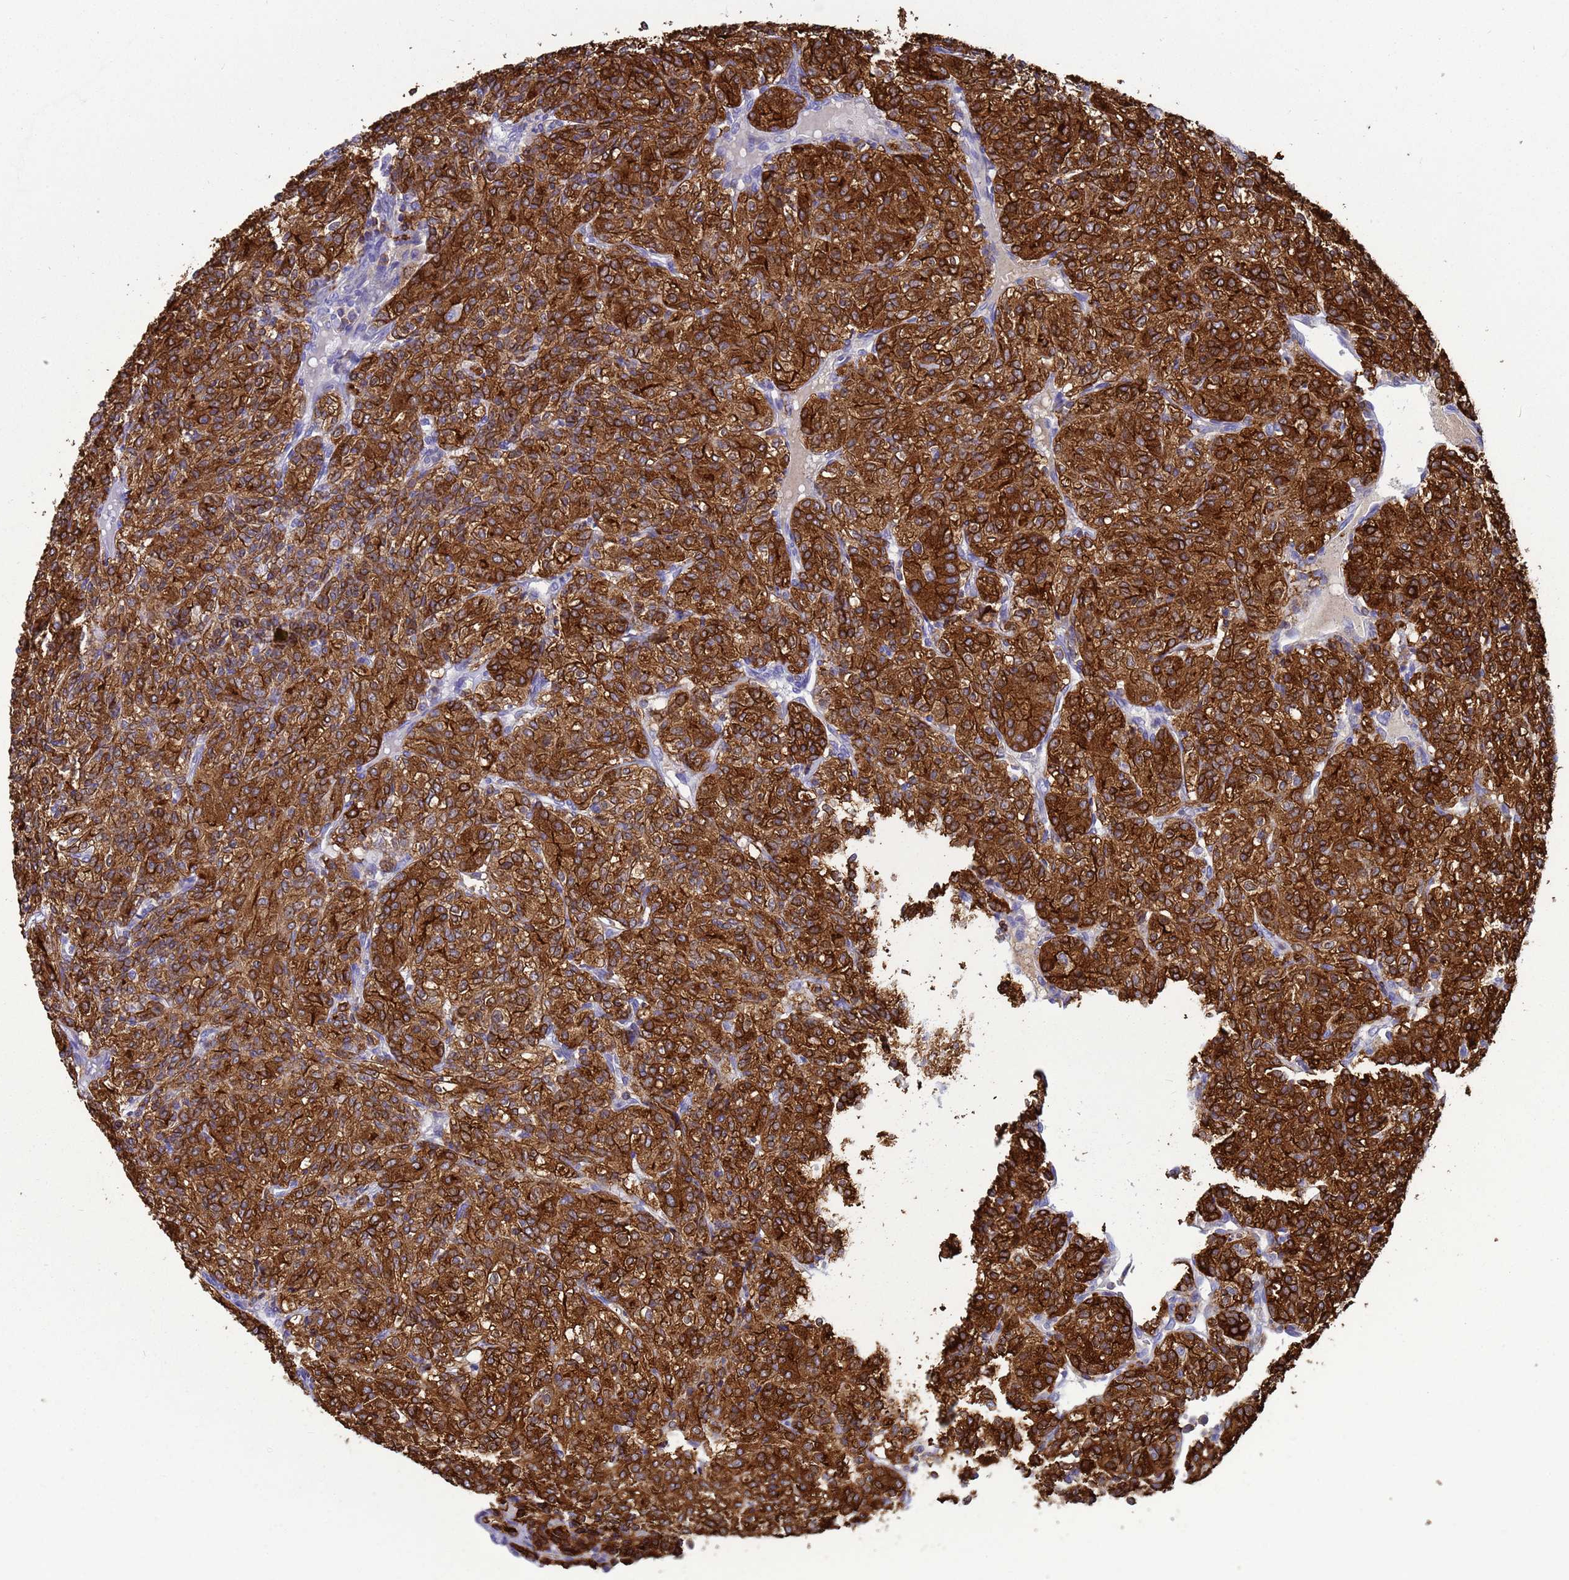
{"staining": {"intensity": "strong", "quantity": ">75%", "location": "cytoplasmic/membranous"}, "tissue": "renal cancer", "cell_type": "Tumor cells", "image_type": "cancer", "snomed": [{"axis": "morphology", "description": "Adenocarcinoma, NOS"}, {"axis": "topography", "description": "Kidney"}], "caption": "Brown immunohistochemical staining in human adenocarcinoma (renal) shows strong cytoplasmic/membranous expression in about >75% of tumor cells.", "gene": "EZR", "patient": {"sex": "male", "age": 77}}